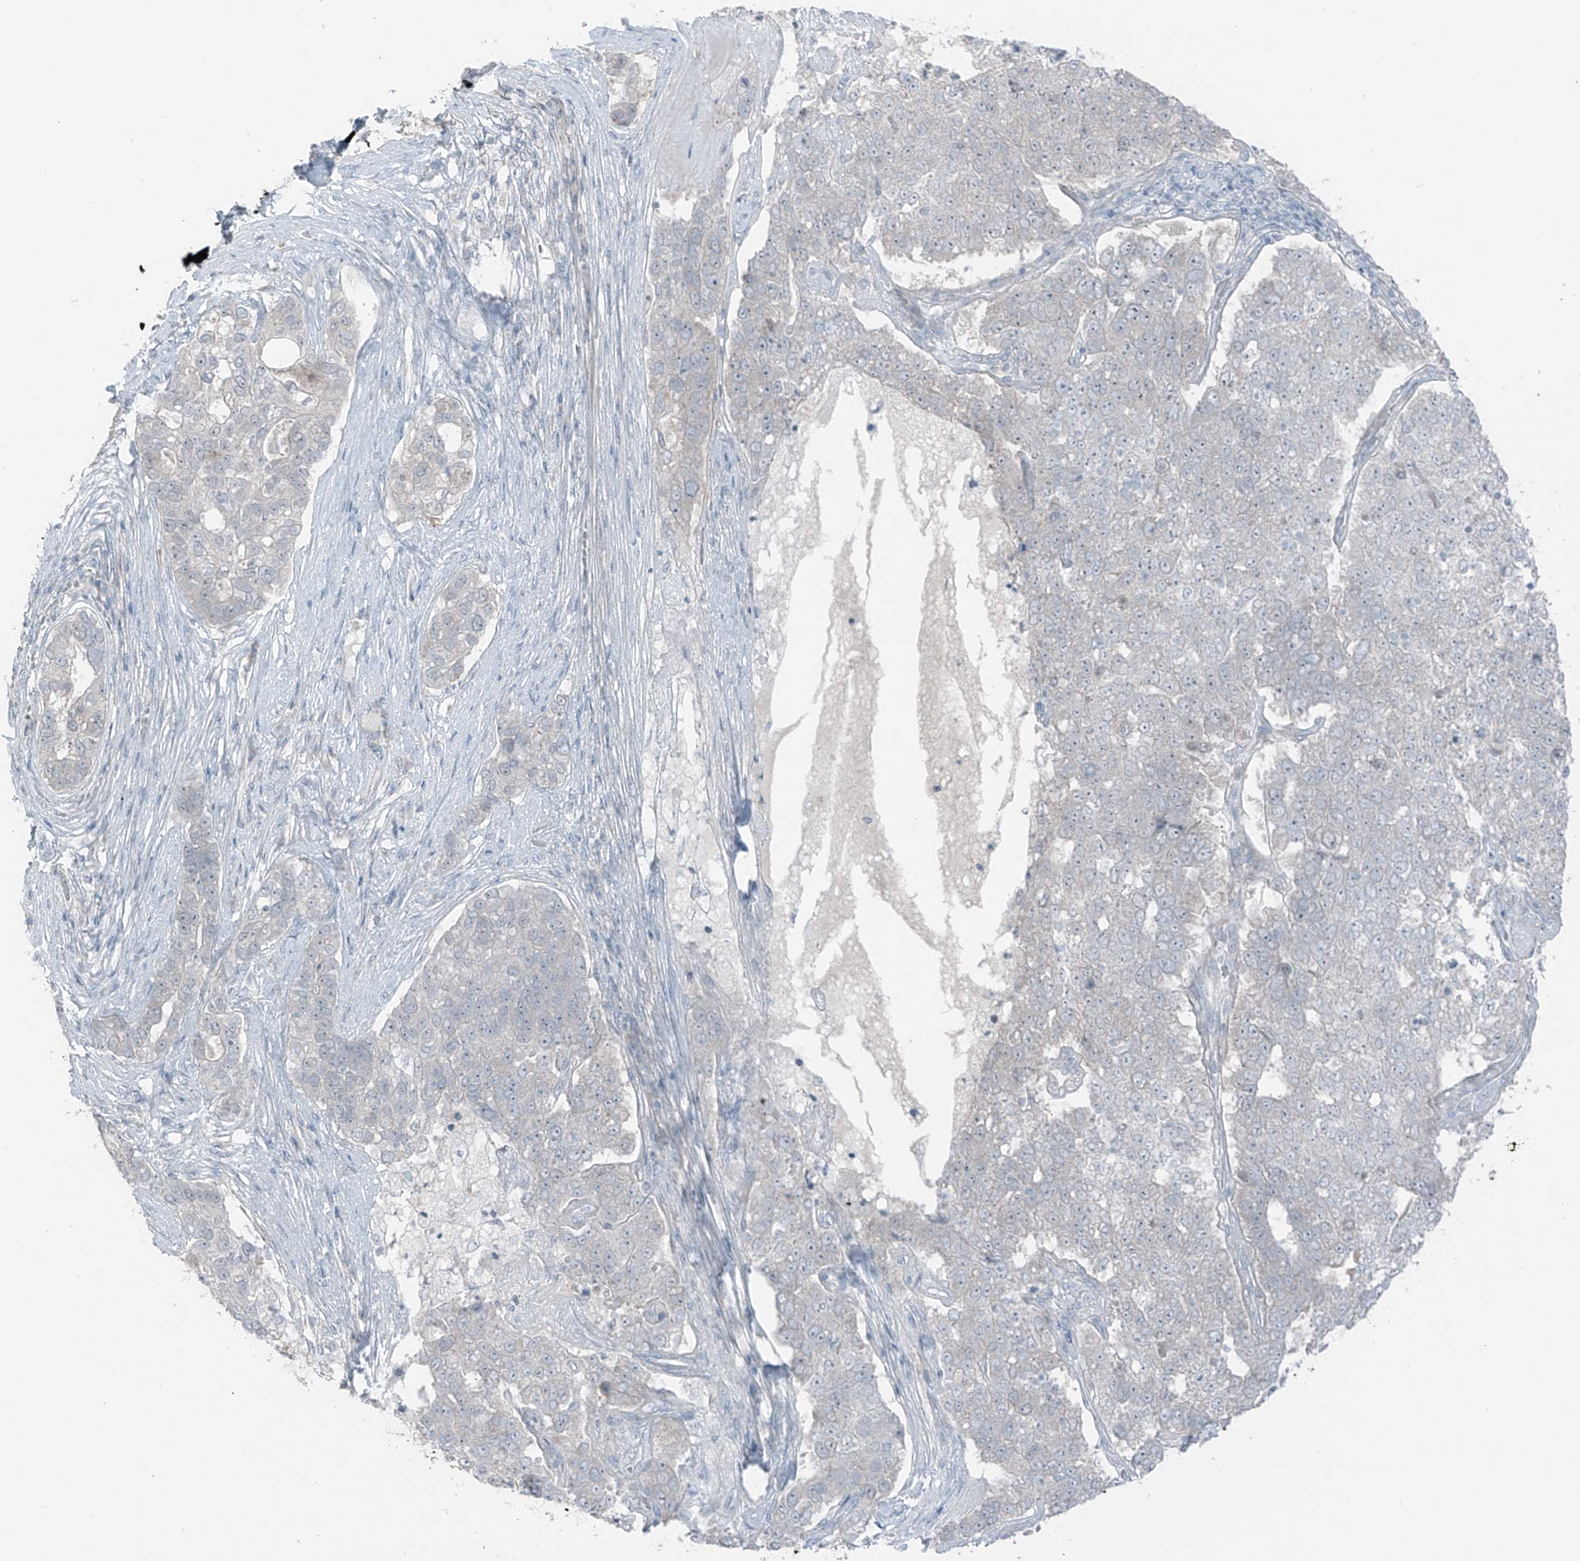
{"staining": {"intensity": "negative", "quantity": "none", "location": "none"}, "tissue": "pancreatic cancer", "cell_type": "Tumor cells", "image_type": "cancer", "snomed": [{"axis": "morphology", "description": "Adenocarcinoma, NOS"}, {"axis": "topography", "description": "Pancreas"}], "caption": "The micrograph demonstrates no significant positivity in tumor cells of pancreatic cancer.", "gene": "PRDM6", "patient": {"sex": "female", "age": 61}}